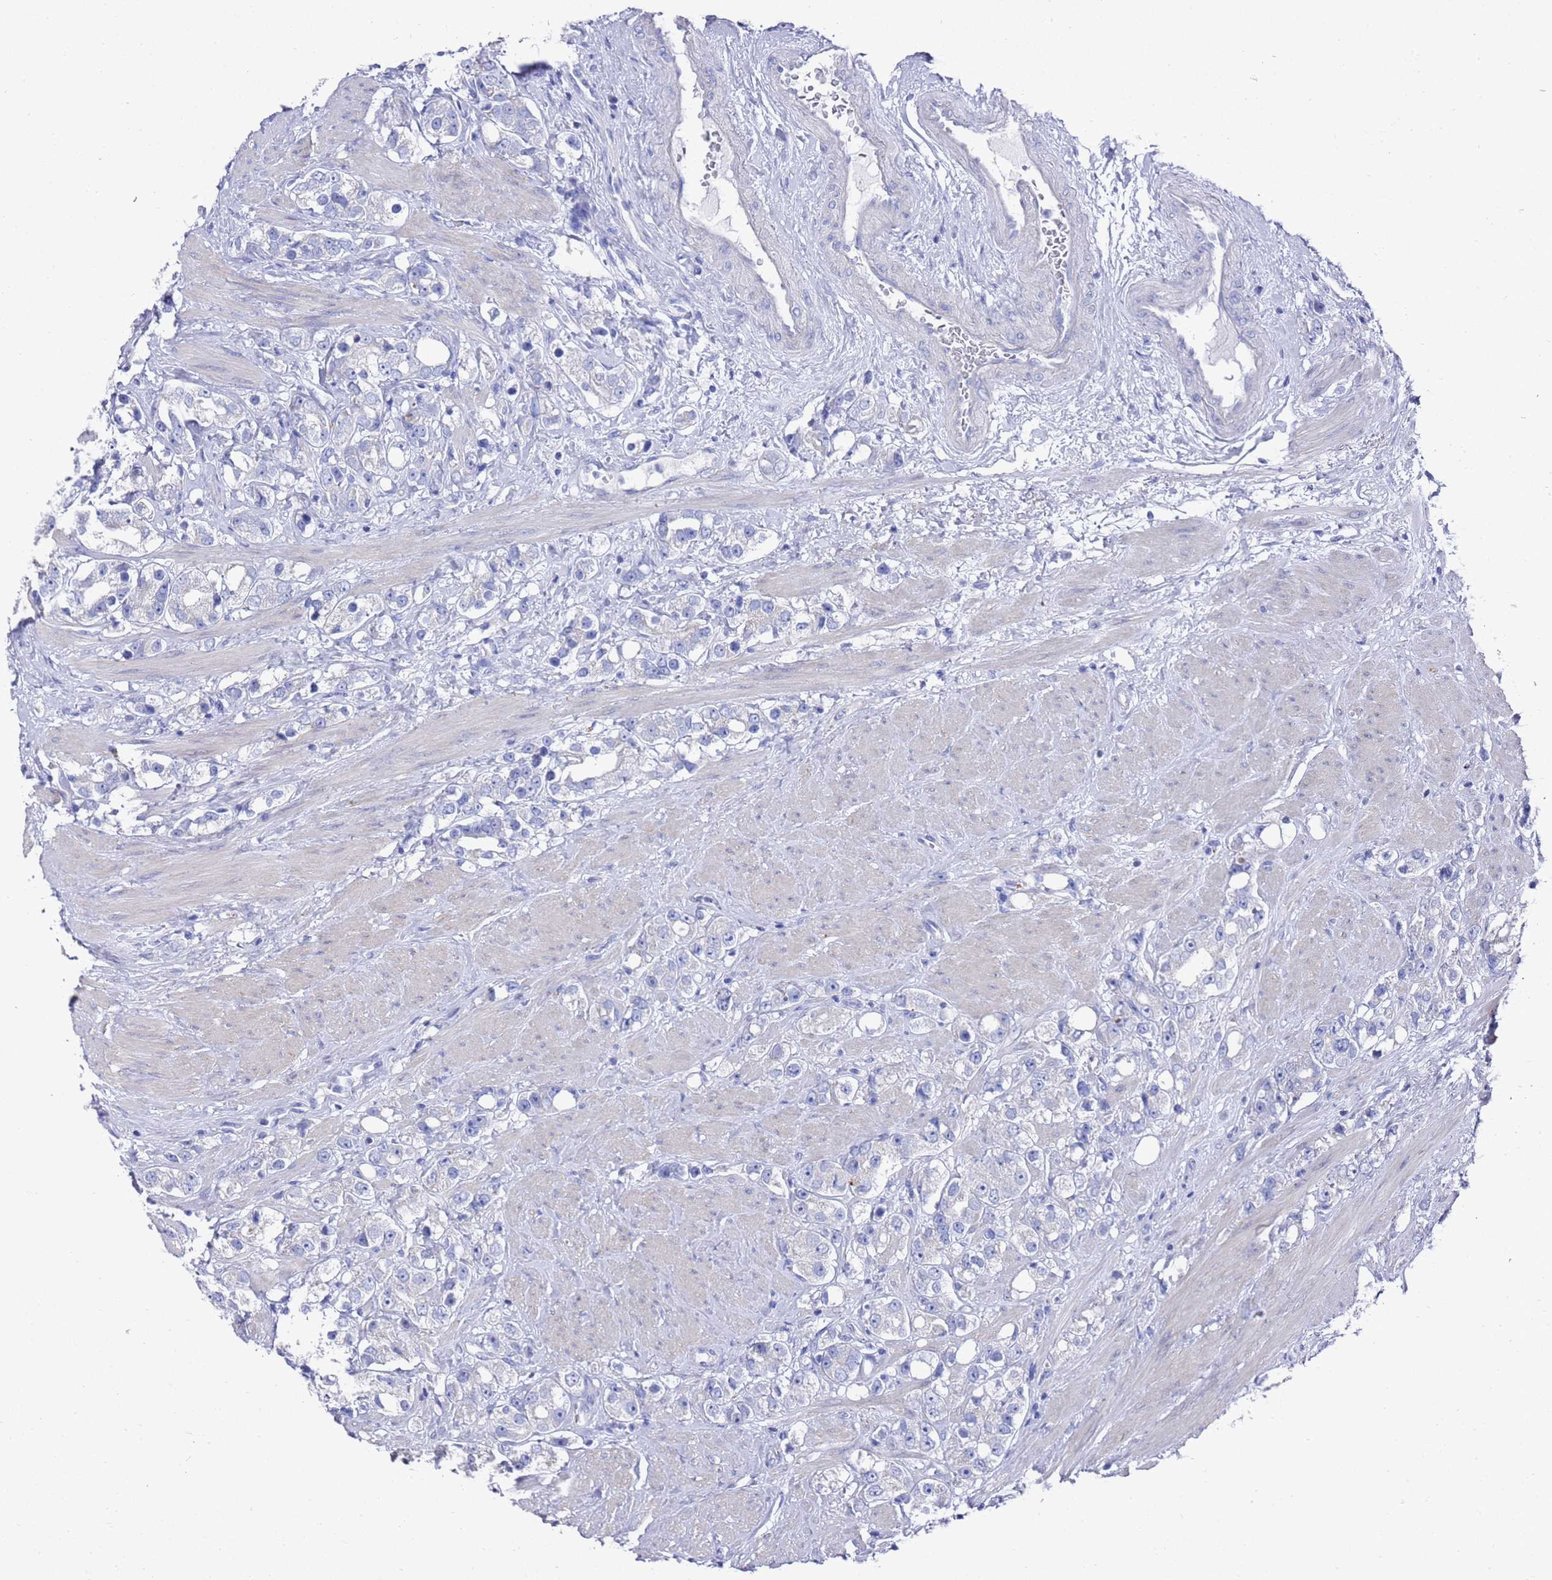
{"staining": {"intensity": "negative", "quantity": "none", "location": "none"}, "tissue": "prostate cancer", "cell_type": "Tumor cells", "image_type": "cancer", "snomed": [{"axis": "morphology", "description": "Adenocarcinoma, NOS"}, {"axis": "topography", "description": "Prostate"}], "caption": "Tumor cells show no significant staining in prostate cancer (adenocarcinoma).", "gene": "SCAPER", "patient": {"sex": "male", "age": 79}}